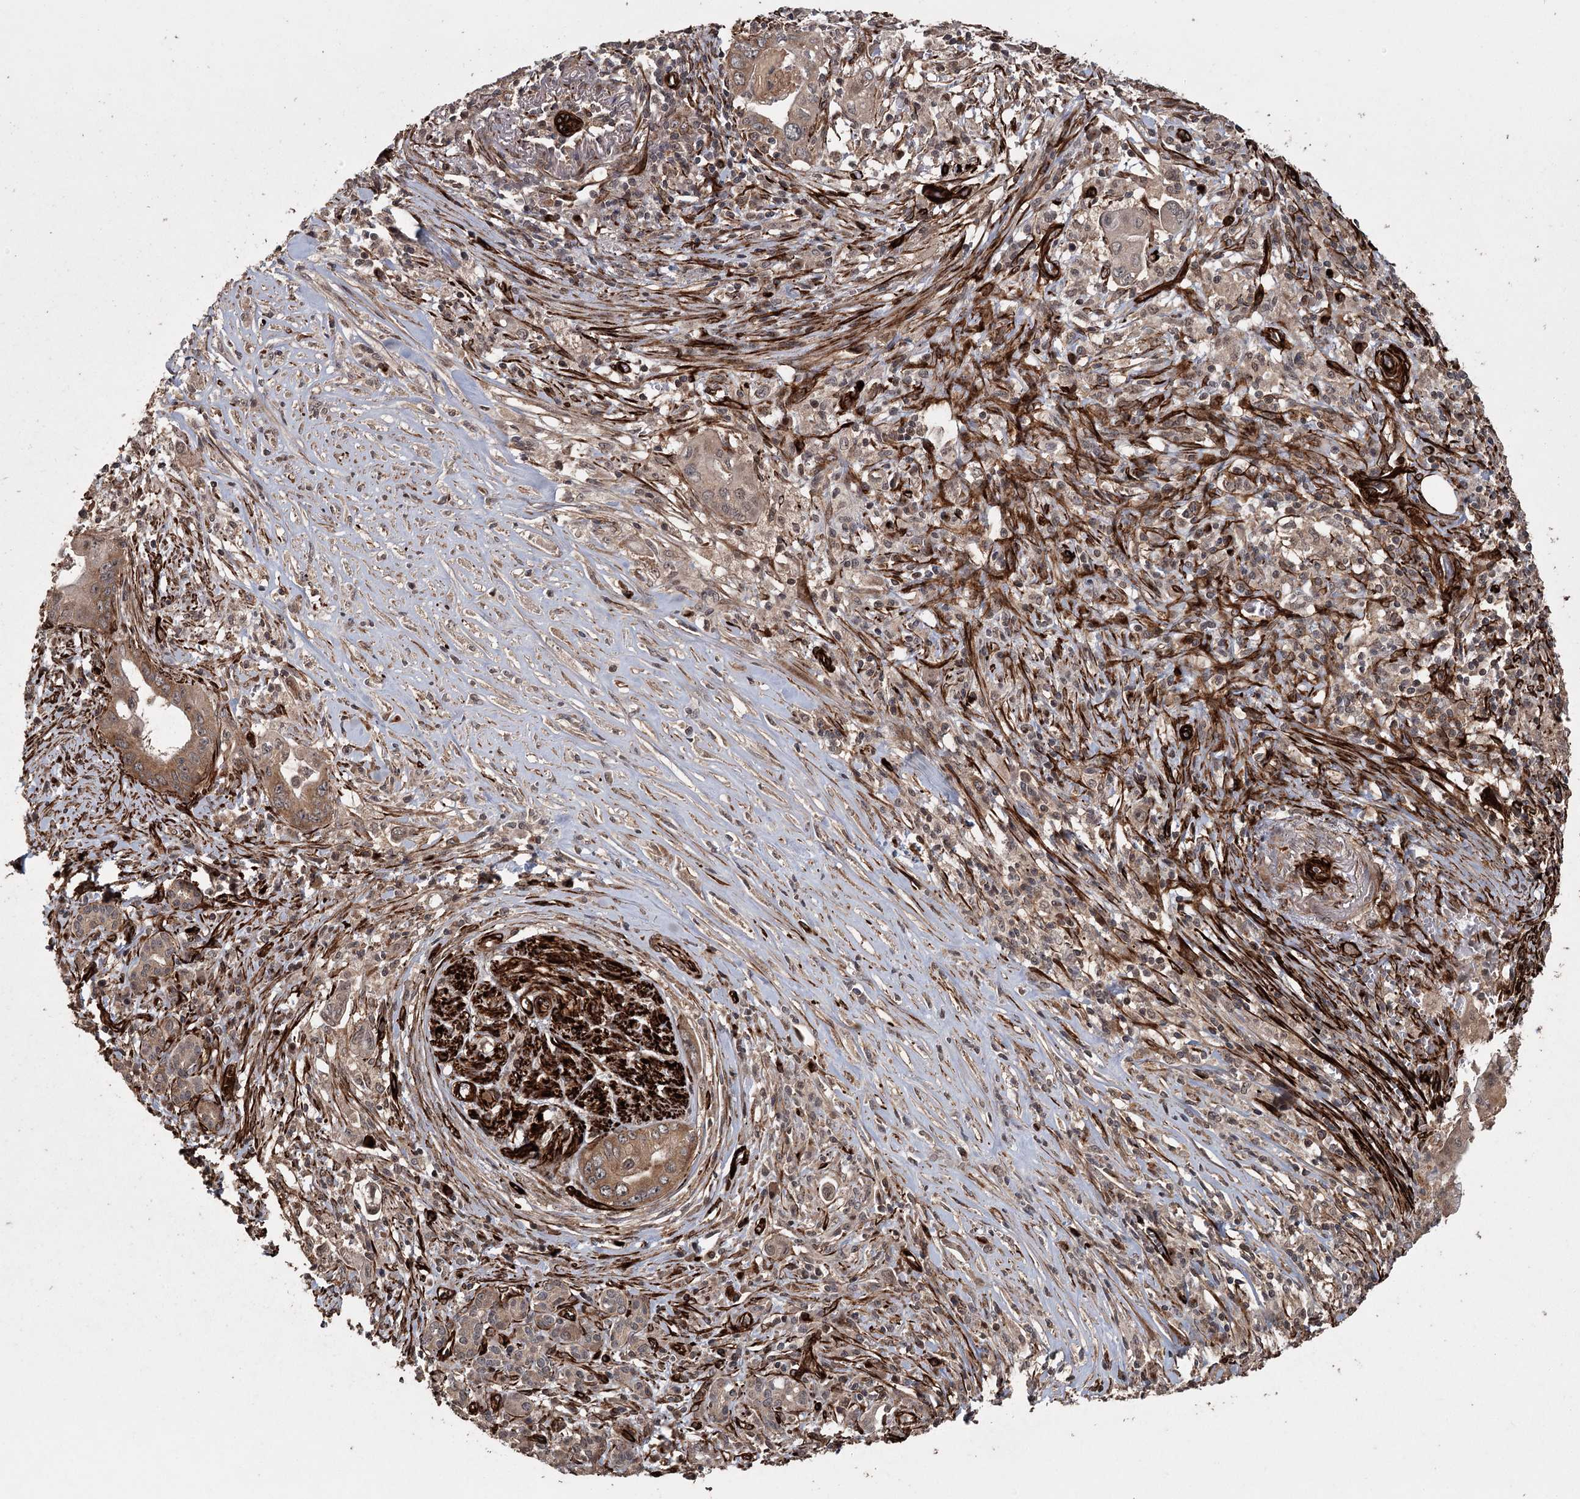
{"staining": {"intensity": "moderate", "quantity": "25%-75%", "location": "cytoplasmic/membranous"}, "tissue": "pancreatic cancer", "cell_type": "Tumor cells", "image_type": "cancer", "snomed": [{"axis": "morphology", "description": "Adenocarcinoma, NOS"}, {"axis": "topography", "description": "Pancreas"}], "caption": "About 25%-75% of tumor cells in human pancreatic cancer (adenocarcinoma) exhibit moderate cytoplasmic/membranous protein expression as visualized by brown immunohistochemical staining.", "gene": "RPAP3", "patient": {"sex": "female", "age": 73}}